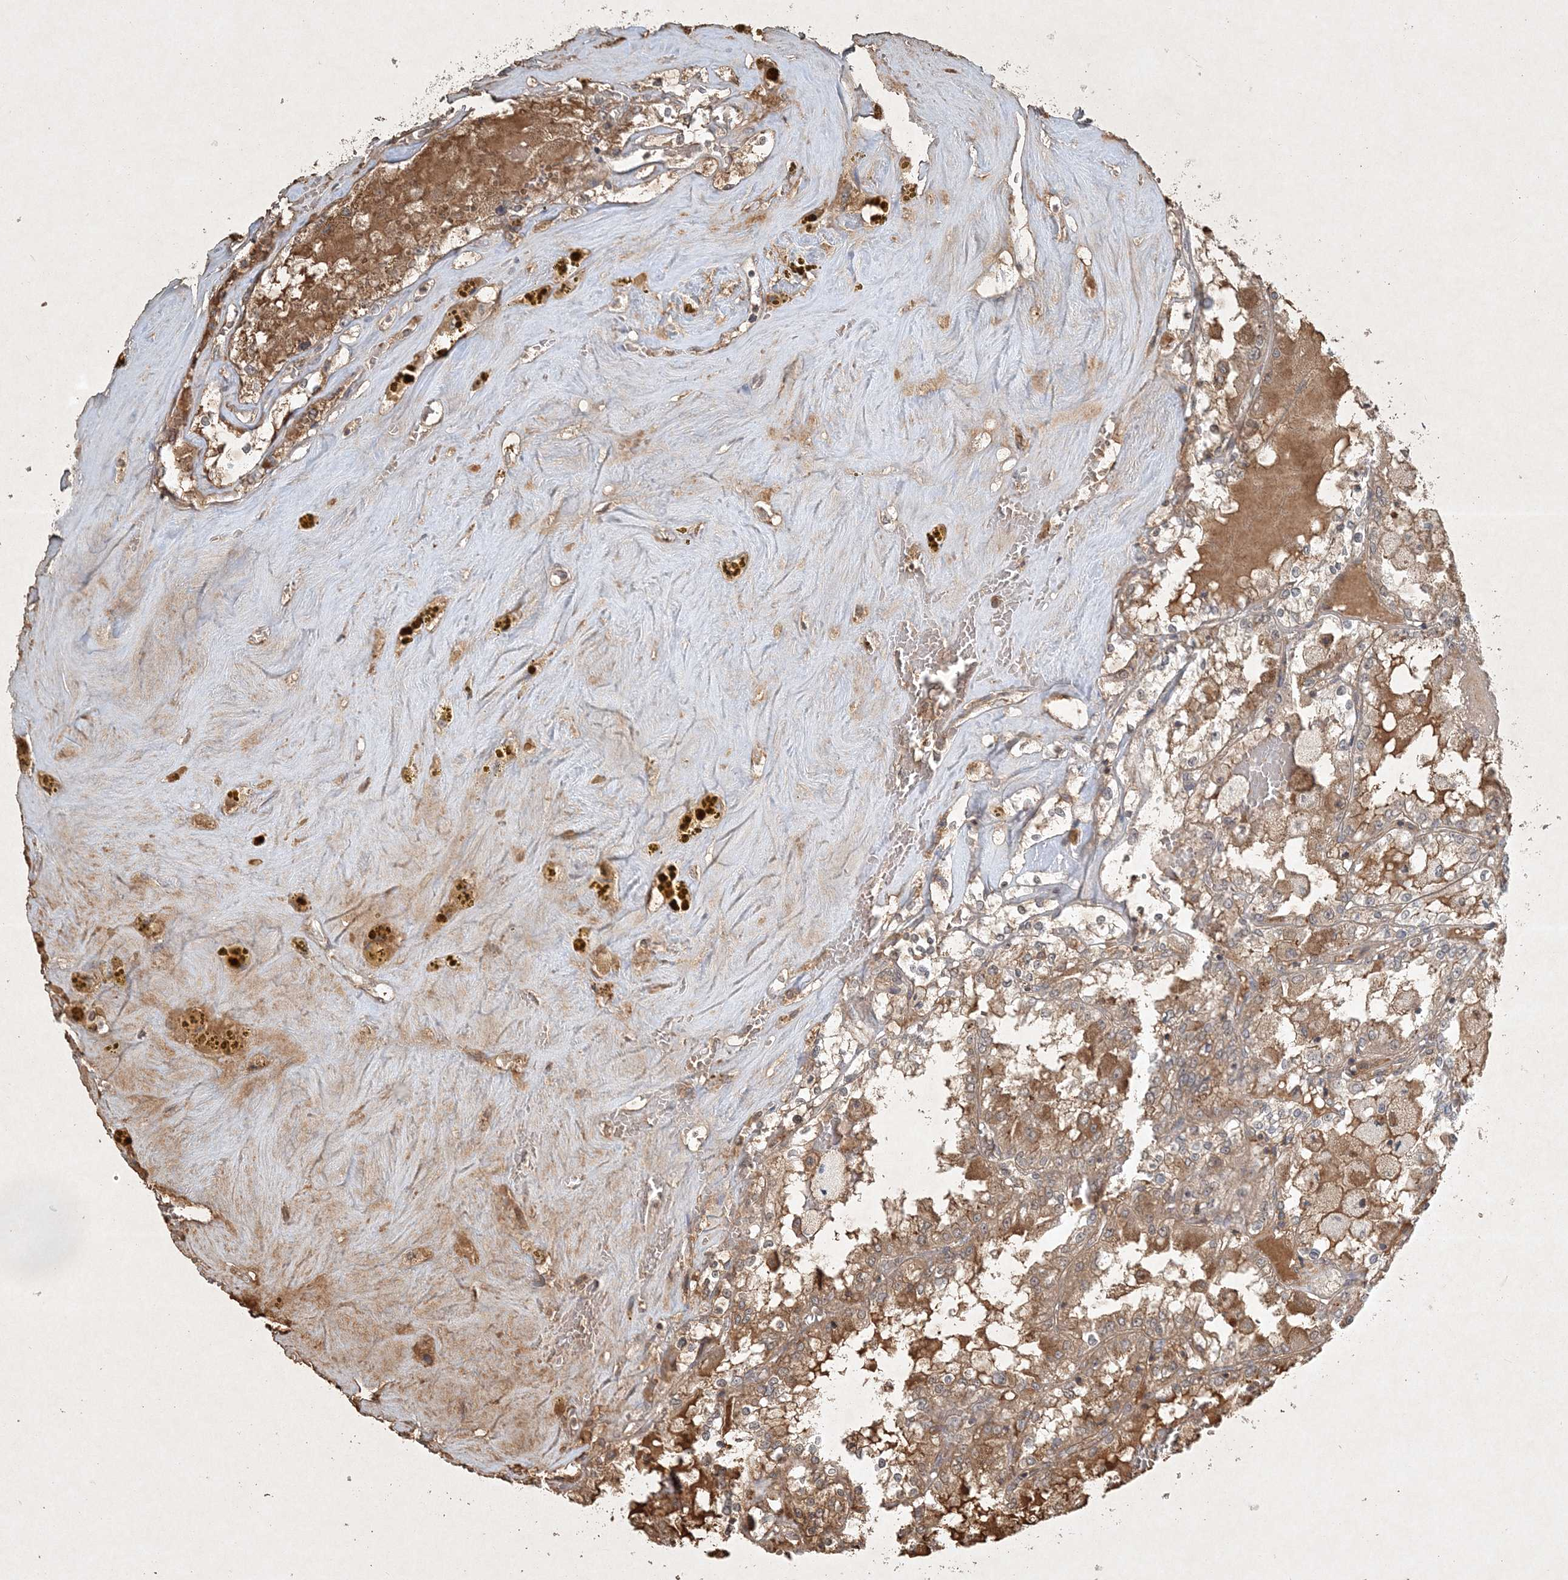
{"staining": {"intensity": "moderate", "quantity": "25%-75%", "location": "cytoplasmic/membranous"}, "tissue": "renal cancer", "cell_type": "Tumor cells", "image_type": "cancer", "snomed": [{"axis": "morphology", "description": "Adenocarcinoma, NOS"}, {"axis": "topography", "description": "Kidney"}], "caption": "This is an image of immunohistochemistry staining of renal cancer, which shows moderate positivity in the cytoplasmic/membranous of tumor cells.", "gene": "TNFAIP6", "patient": {"sex": "female", "age": 56}}